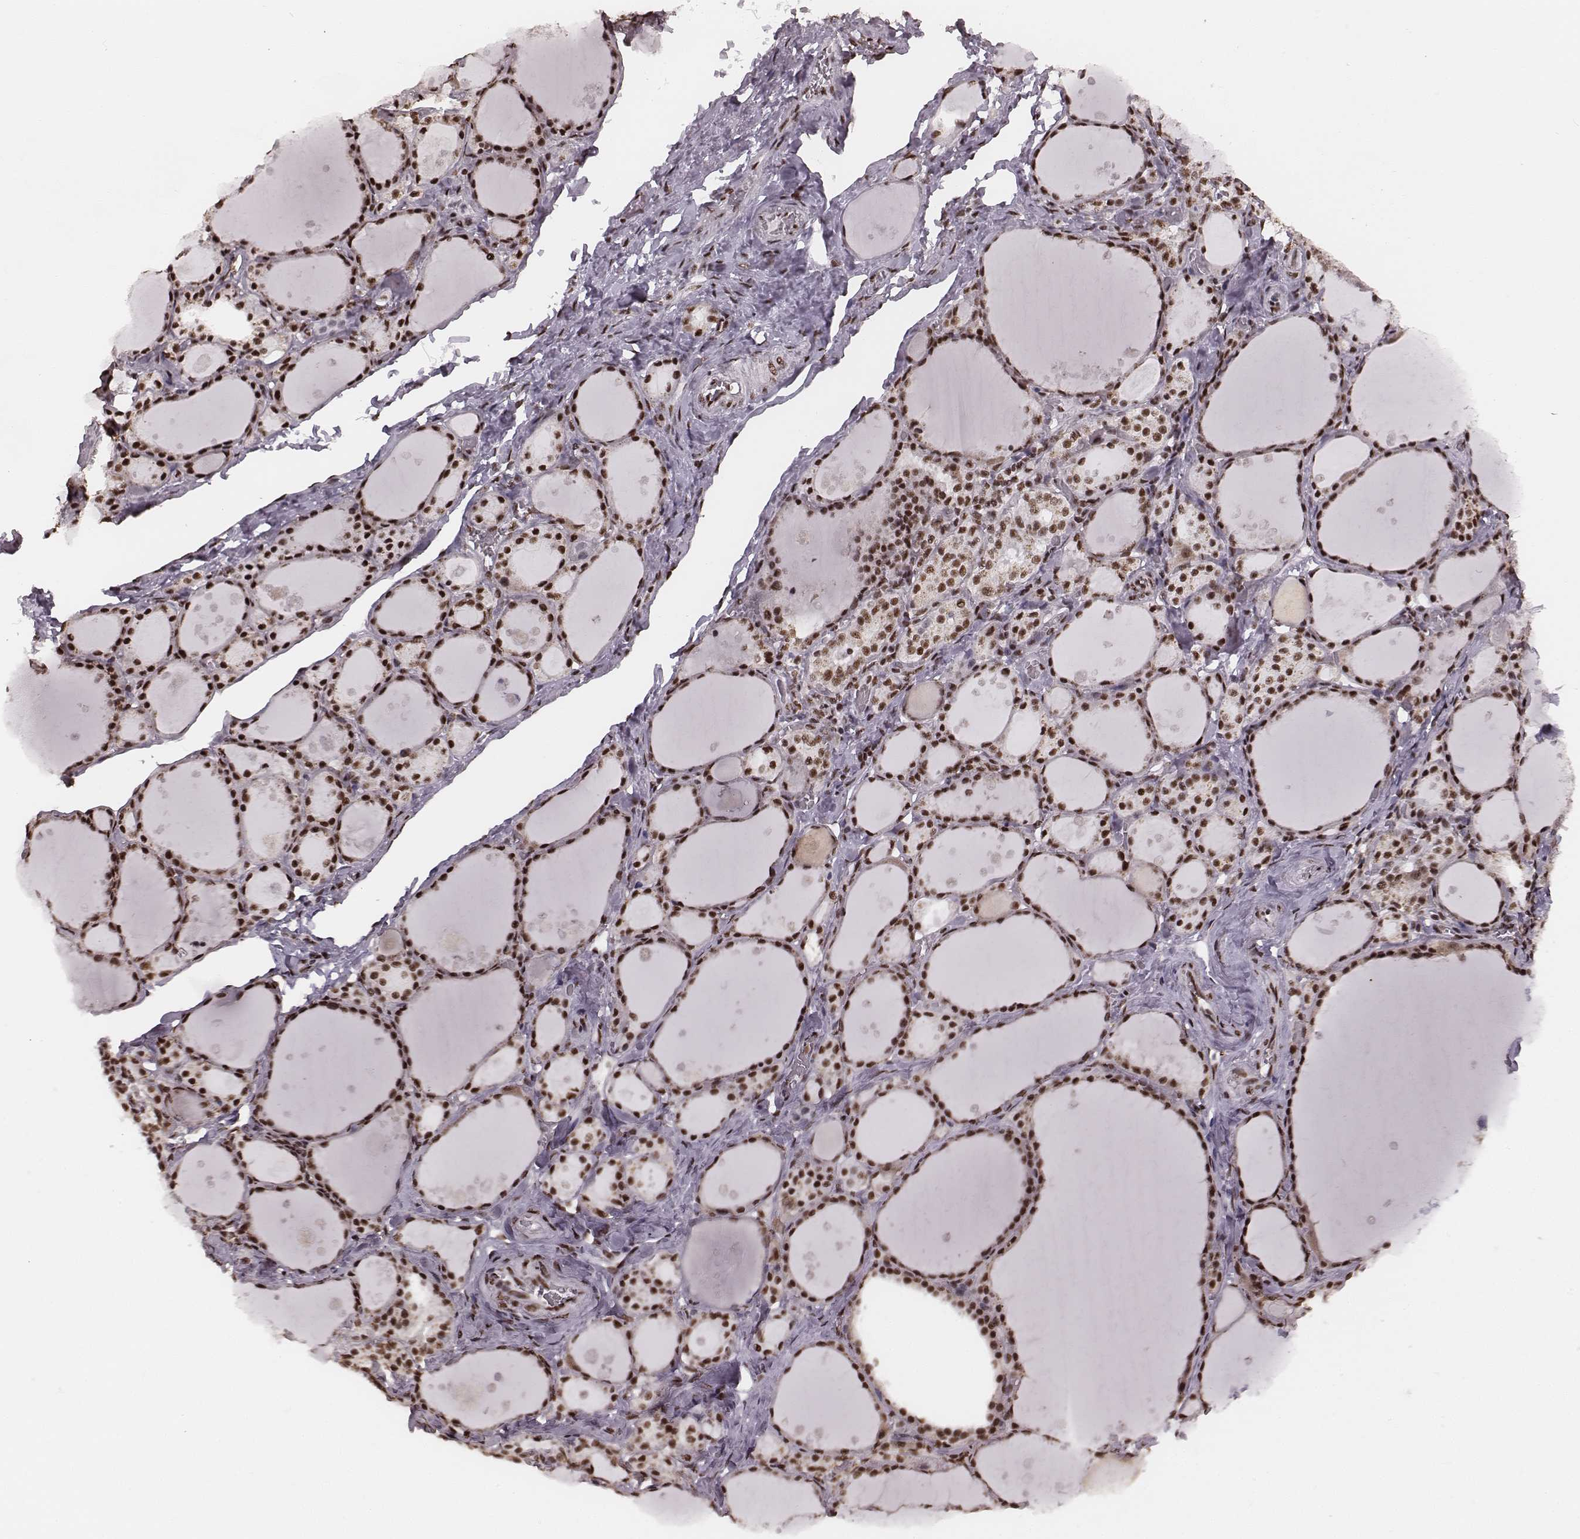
{"staining": {"intensity": "strong", "quantity": ">75%", "location": "nuclear"}, "tissue": "thyroid gland", "cell_type": "Glandular cells", "image_type": "normal", "snomed": [{"axis": "morphology", "description": "Normal tissue, NOS"}, {"axis": "topography", "description": "Thyroid gland"}], "caption": "This is a photomicrograph of immunohistochemistry staining of normal thyroid gland, which shows strong positivity in the nuclear of glandular cells.", "gene": "LUC7L", "patient": {"sex": "male", "age": 68}}